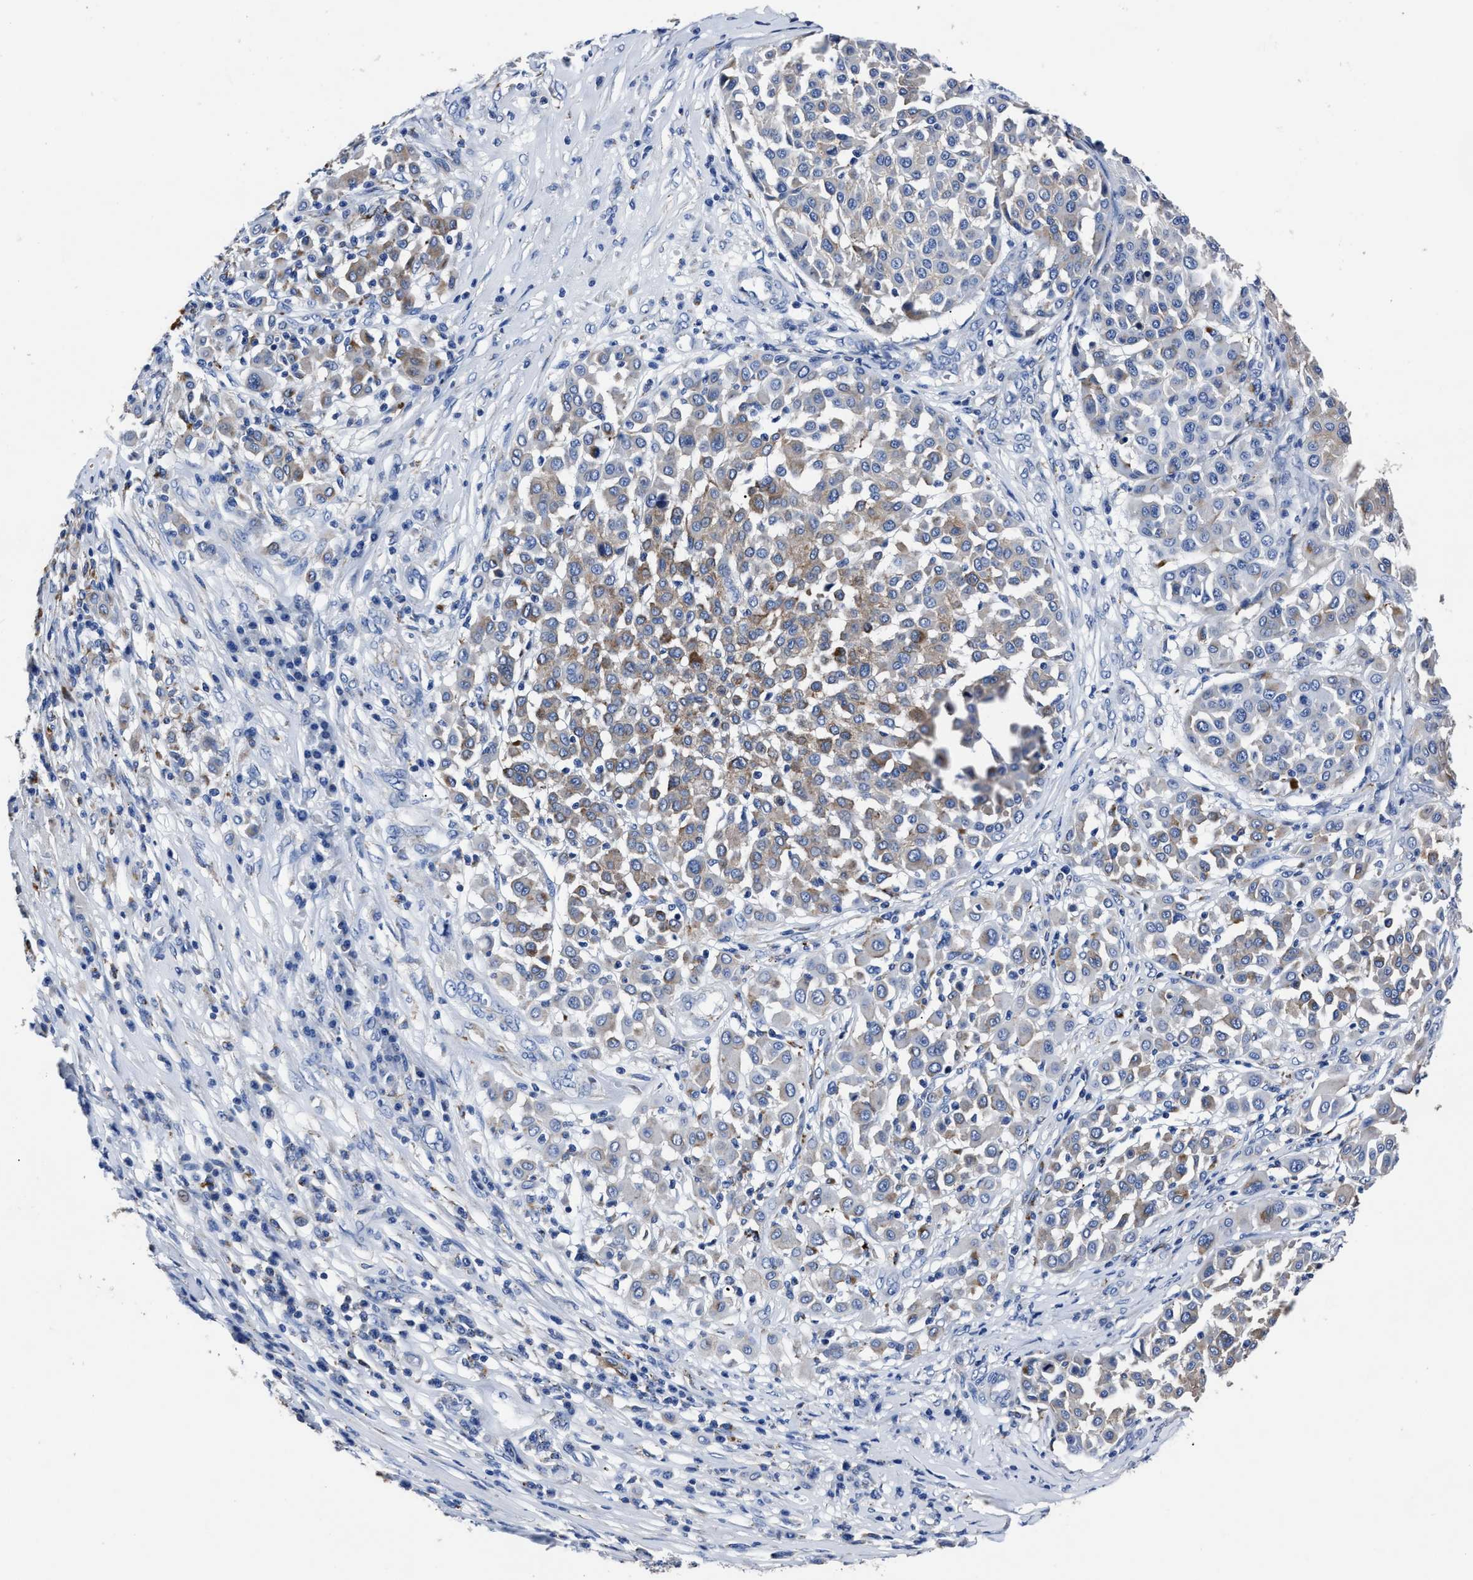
{"staining": {"intensity": "moderate", "quantity": "25%-75%", "location": "cytoplasmic/membranous"}, "tissue": "melanoma", "cell_type": "Tumor cells", "image_type": "cancer", "snomed": [{"axis": "morphology", "description": "Malignant melanoma, Metastatic site"}, {"axis": "topography", "description": "Soft tissue"}], "caption": "Tumor cells show medium levels of moderate cytoplasmic/membranous expression in about 25%-75% of cells in malignant melanoma (metastatic site).", "gene": "LAMTOR4", "patient": {"sex": "male", "age": 41}}